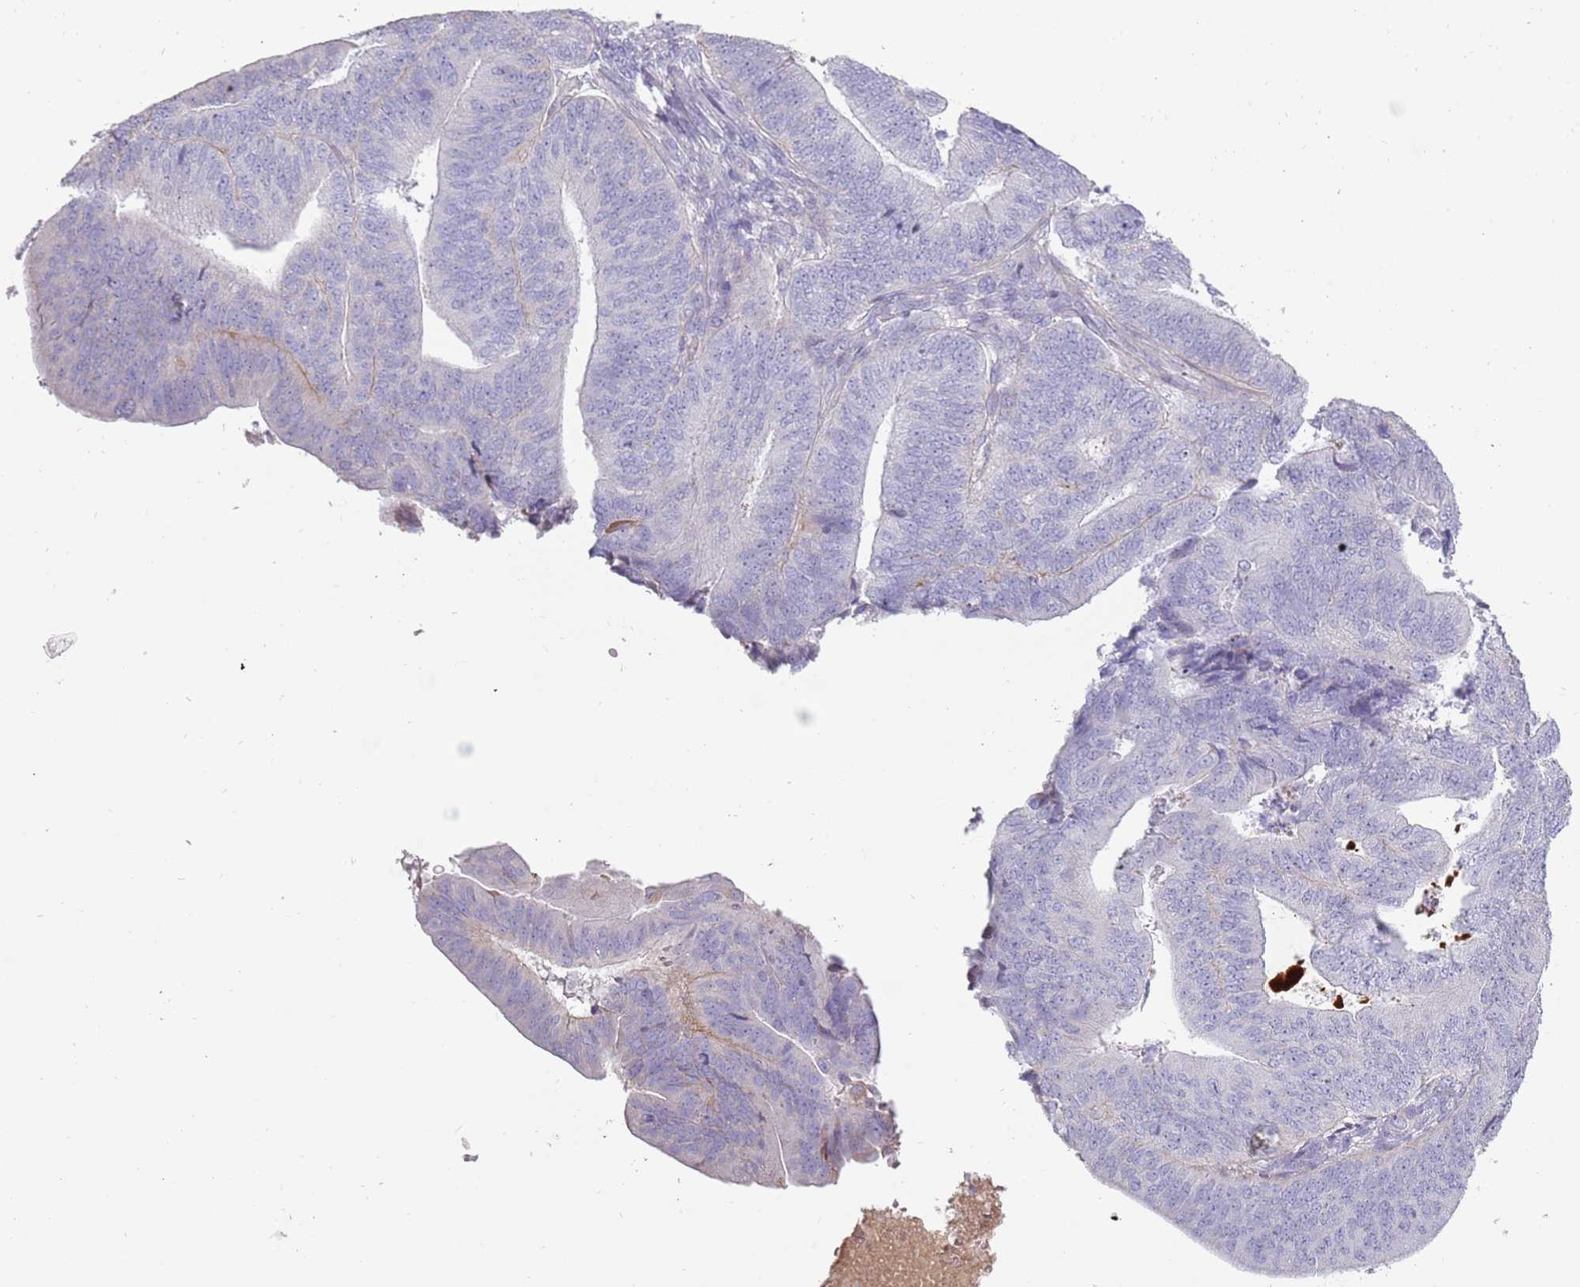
{"staining": {"intensity": "negative", "quantity": "none", "location": "none"}, "tissue": "endometrial cancer", "cell_type": "Tumor cells", "image_type": "cancer", "snomed": [{"axis": "morphology", "description": "Adenocarcinoma, NOS"}, {"axis": "topography", "description": "Endometrium"}], "caption": "Image shows no significant protein expression in tumor cells of endometrial adenocarcinoma.", "gene": "TNFRSF6B", "patient": {"sex": "female", "age": 70}}